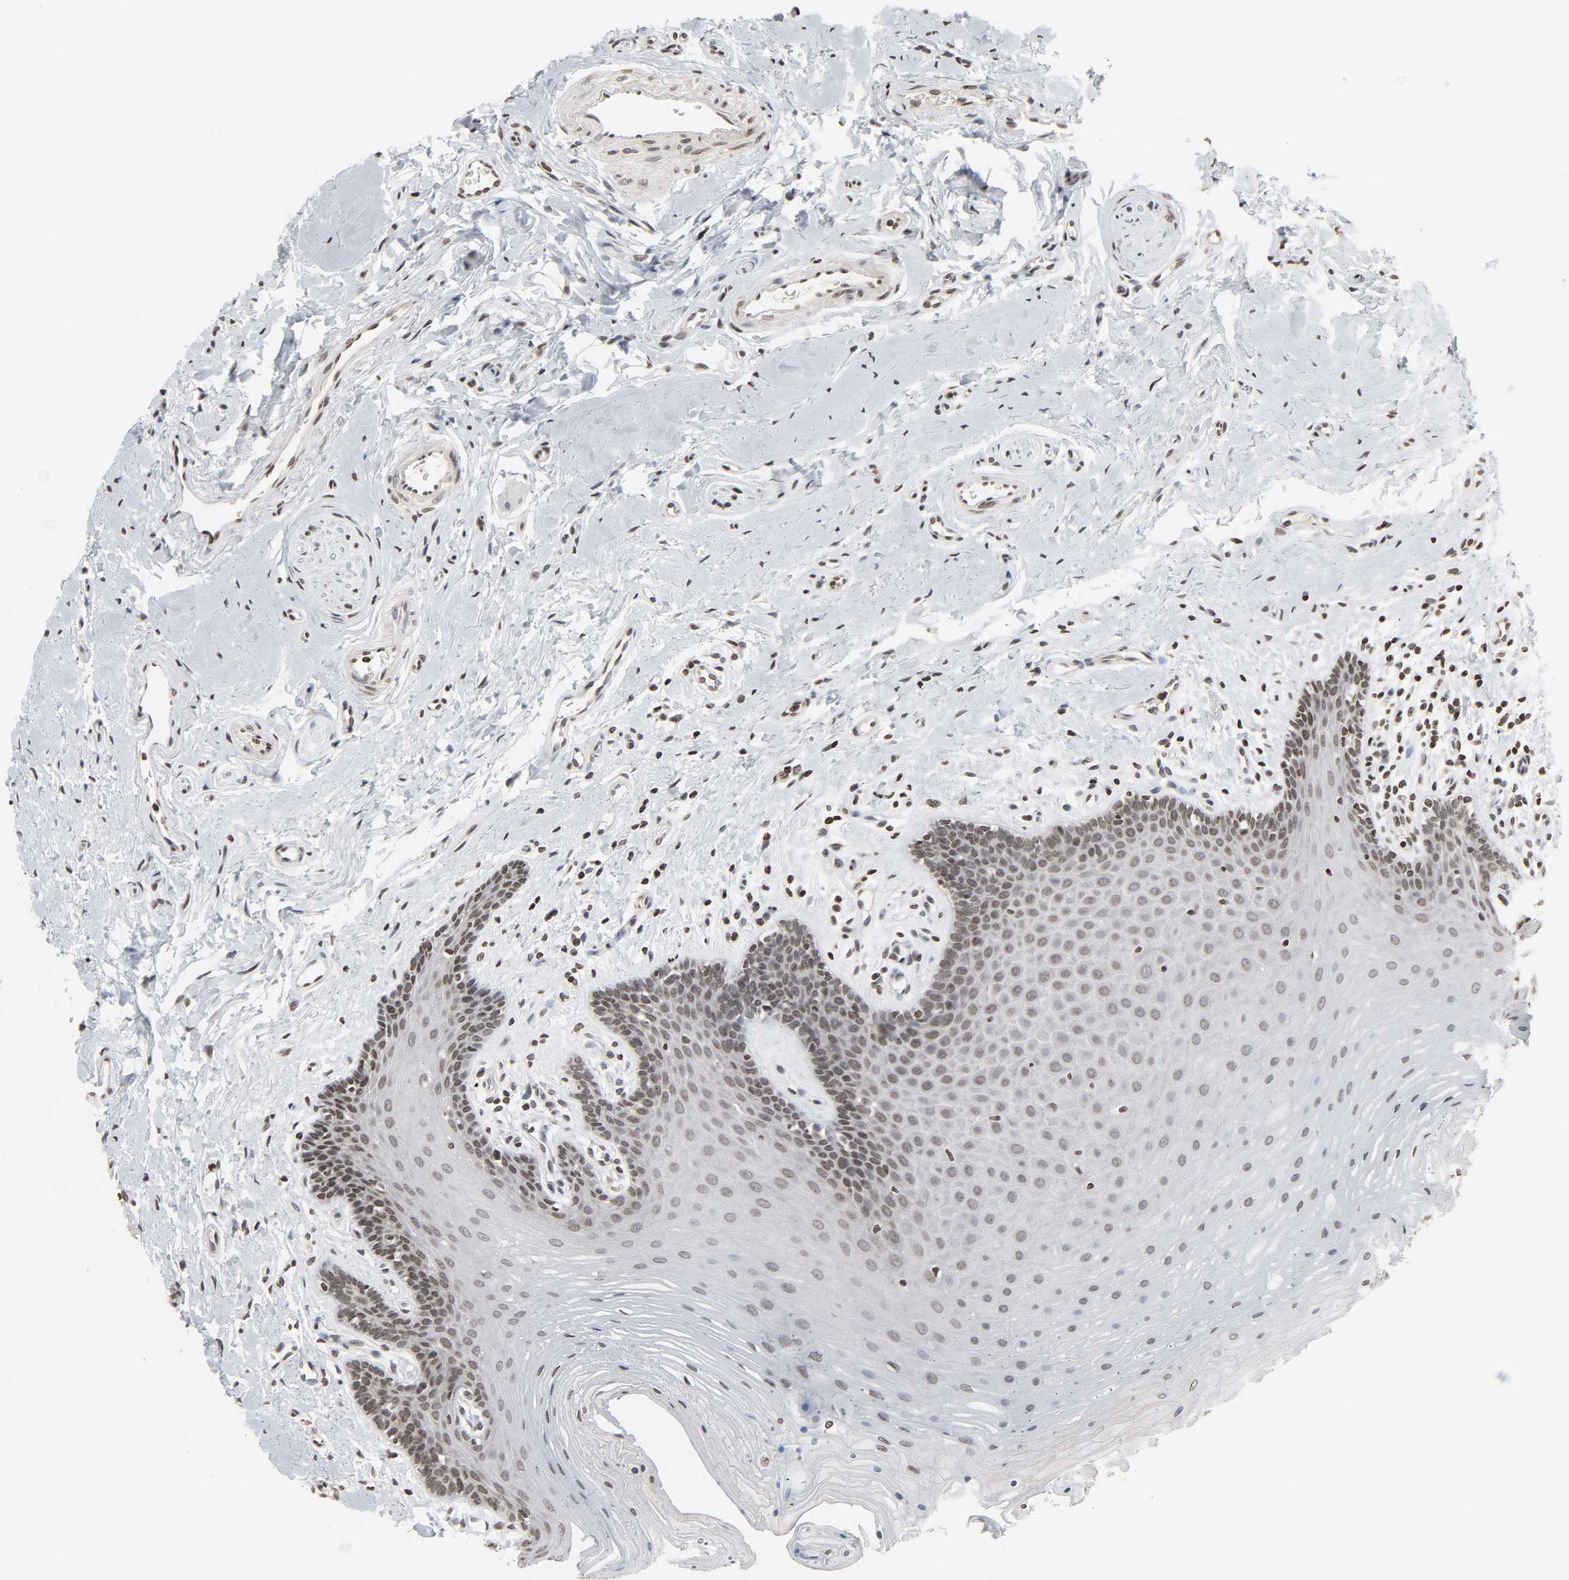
{"staining": {"intensity": "moderate", "quantity": ">75%", "location": "nuclear"}, "tissue": "oral mucosa", "cell_type": "Squamous epithelial cells", "image_type": "normal", "snomed": [{"axis": "morphology", "description": "Normal tissue, NOS"}, {"axis": "topography", "description": "Oral tissue"}], "caption": "Immunohistochemistry staining of benign oral mucosa, which exhibits medium levels of moderate nuclear staining in approximately >75% of squamous epithelial cells indicating moderate nuclear protein expression. The staining was performed using DAB (3,3'-diaminobenzidine) (brown) for protein detection and nuclei were counterstained in hematoxylin (blue).", "gene": "ELAVL1", "patient": {"sex": "male", "age": 62}}